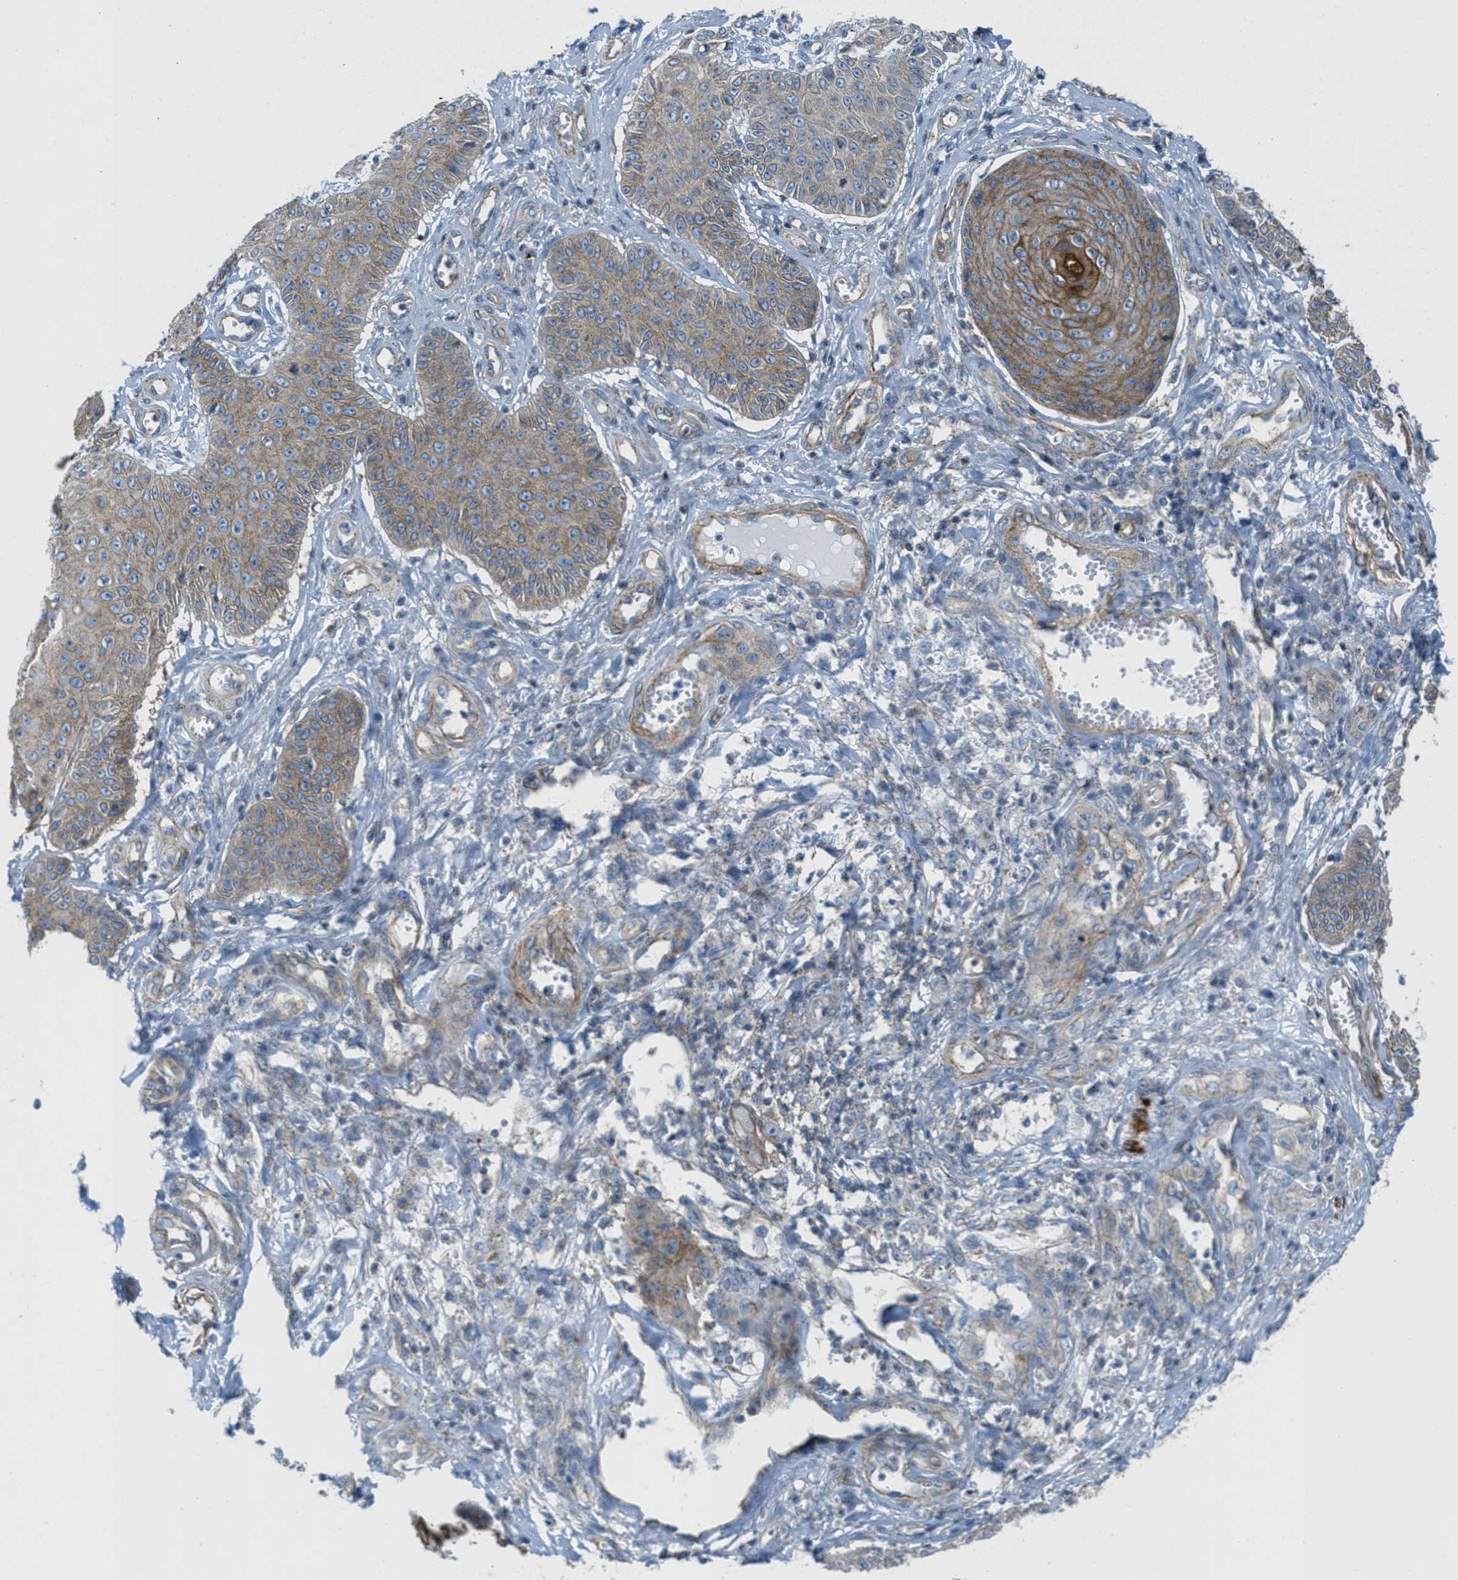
{"staining": {"intensity": "moderate", "quantity": ">75%", "location": "cytoplasmic/membranous"}, "tissue": "skin cancer", "cell_type": "Tumor cells", "image_type": "cancer", "snomed": [{"axis": "morphology", "description": "Squamous cell carcinoma, NOS"}, {"axis": "topography", "description": "Skin"}], "caption": "Immunohistochemical staining of skin squamous cell carcinoma exhibits moderate cytoplasmic/membranous protein staining in about >75% of tumor cells. The staining is performed using DAB brown chromogen to label protein expression. The nuclei are counter-stained blue using hematoxylin.", "gene": "MFSD13A", "patient": {"sex": "male", "age": 74}}